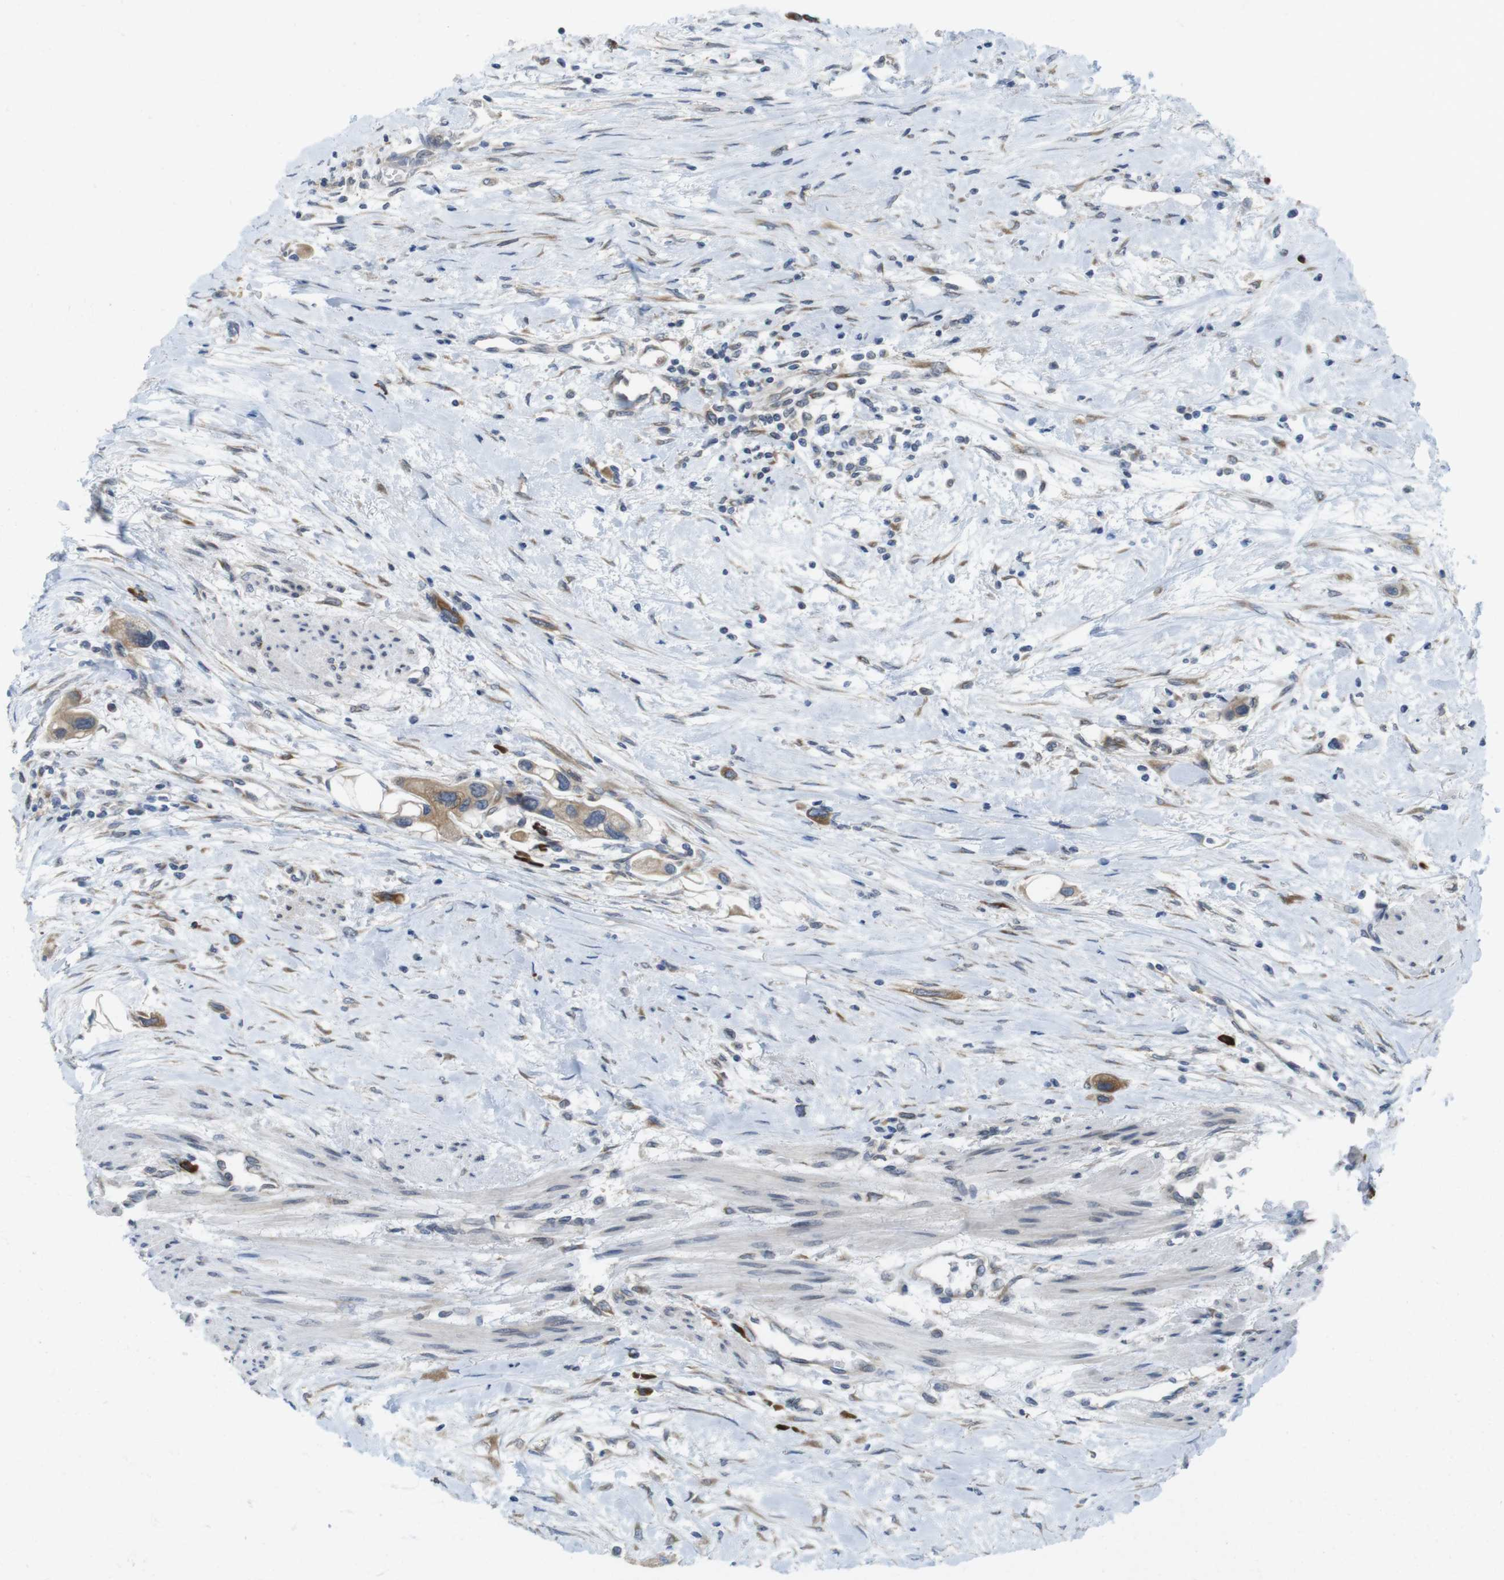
{"staining": {"intensity": "moderate", "quantity": ">75%", "location": "cytoplasmic/membranous"}, "tissue": "urothelial cancer", "cell_type": "Tumor cells", "image_type": "cancer", "snomed": [{"axis": "morphology", "description": "Urothelial carcinoma, High grade"}, {"axis": "topography", "description": "Urinary bladder"}], "caption": "Tumor cells show medium levels of moderate cytoplasmic/membranous positivity in about >75% of cells in human urothelial cancer.", "gene": "ERGIC3", "patient": {"sex": "female", "age": 56}}